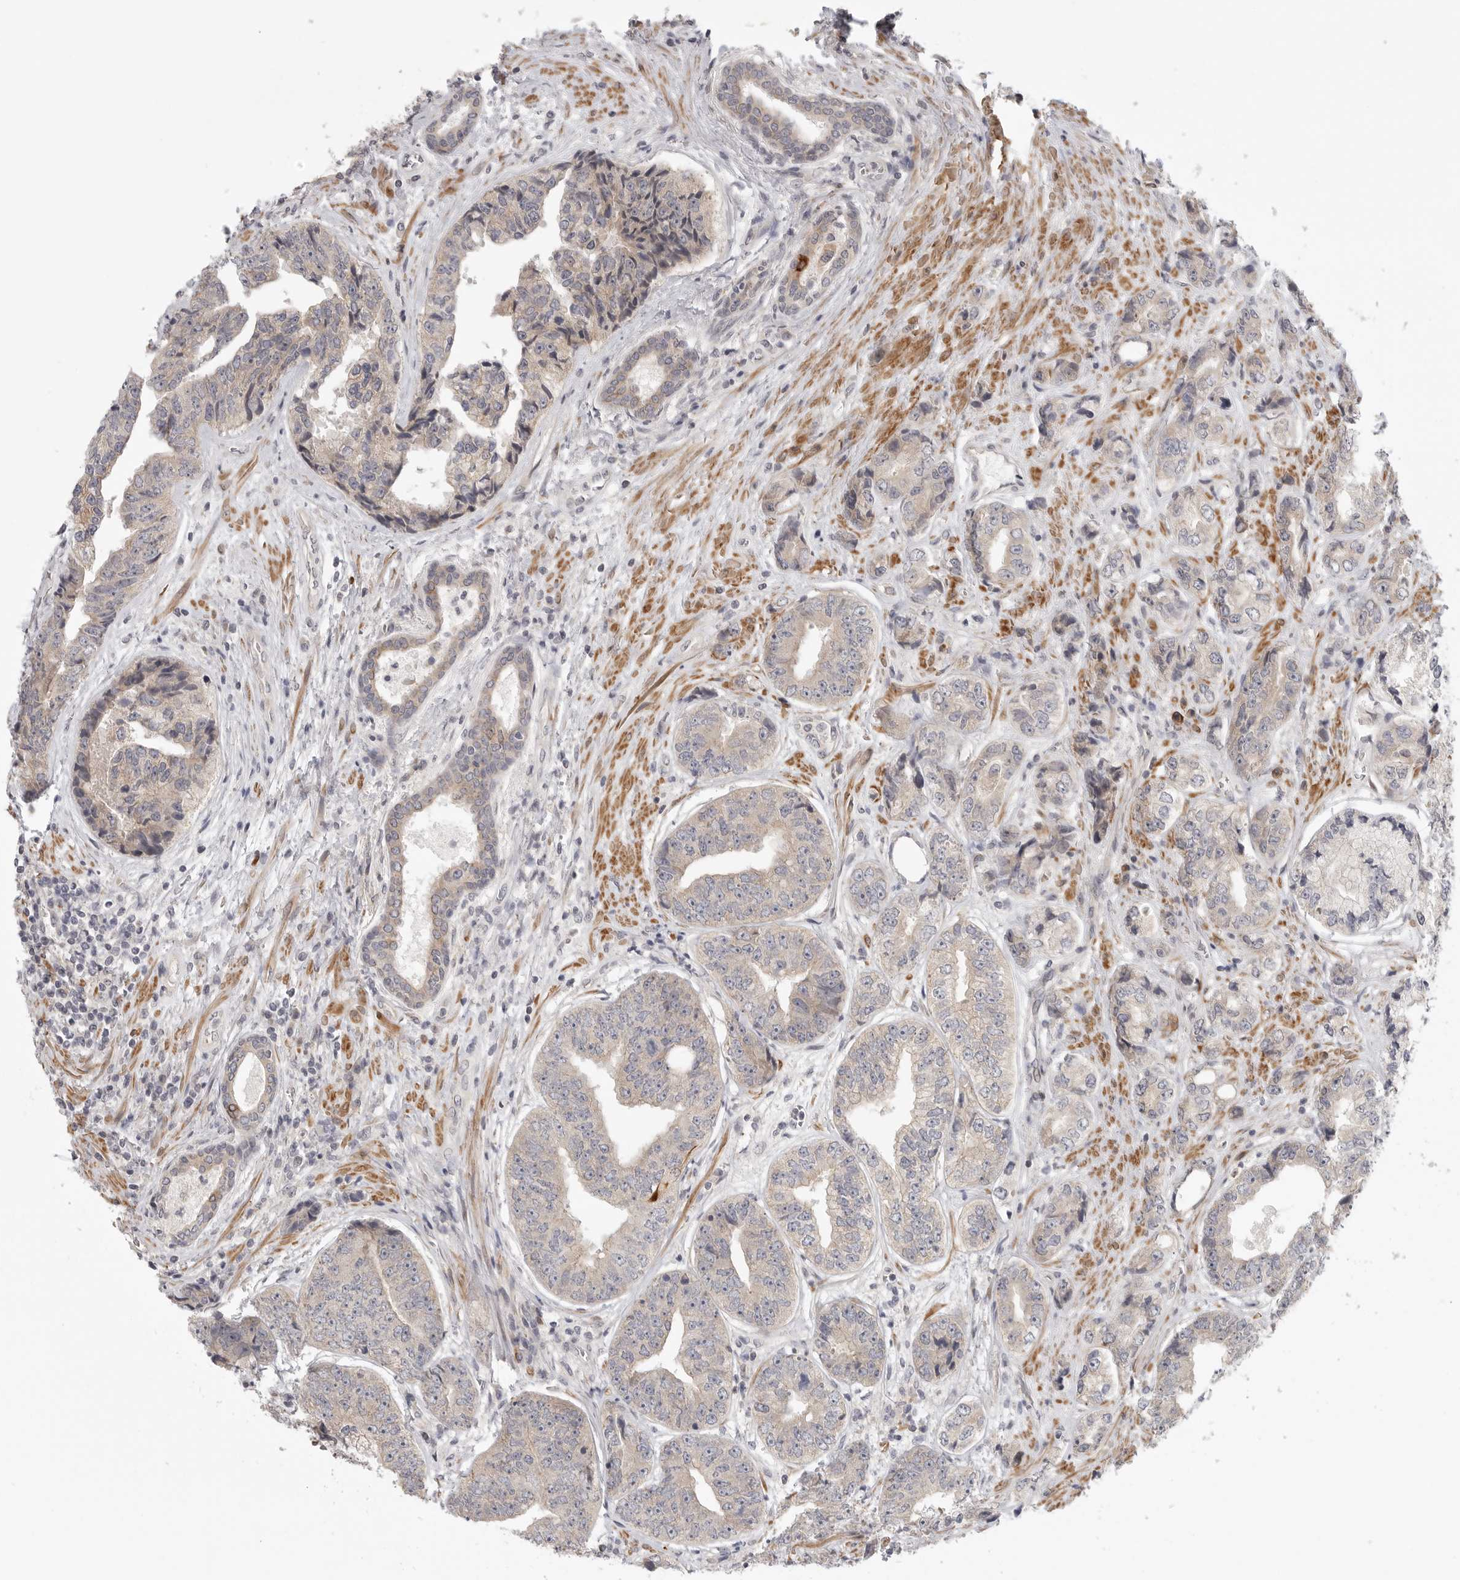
{"staining": {"intensity": "negative", "quantity": "none", "location": "none"}, "tissue": "prostate cancer", "cell_type": "Tumor cells", "image_type": "cancer", "snomed": [{"axis": "morphology", "description": "Adenocarcinoma, High grade"}, {"axis": "topography", "description": "Prostate"}], "caption": "The histopathology image displays no significant expression in tumor cells of adenocarcinoma (high-grade) (prostate).", "gene": "CCPG1", "patient": {"sex": "male", "age": 61}}